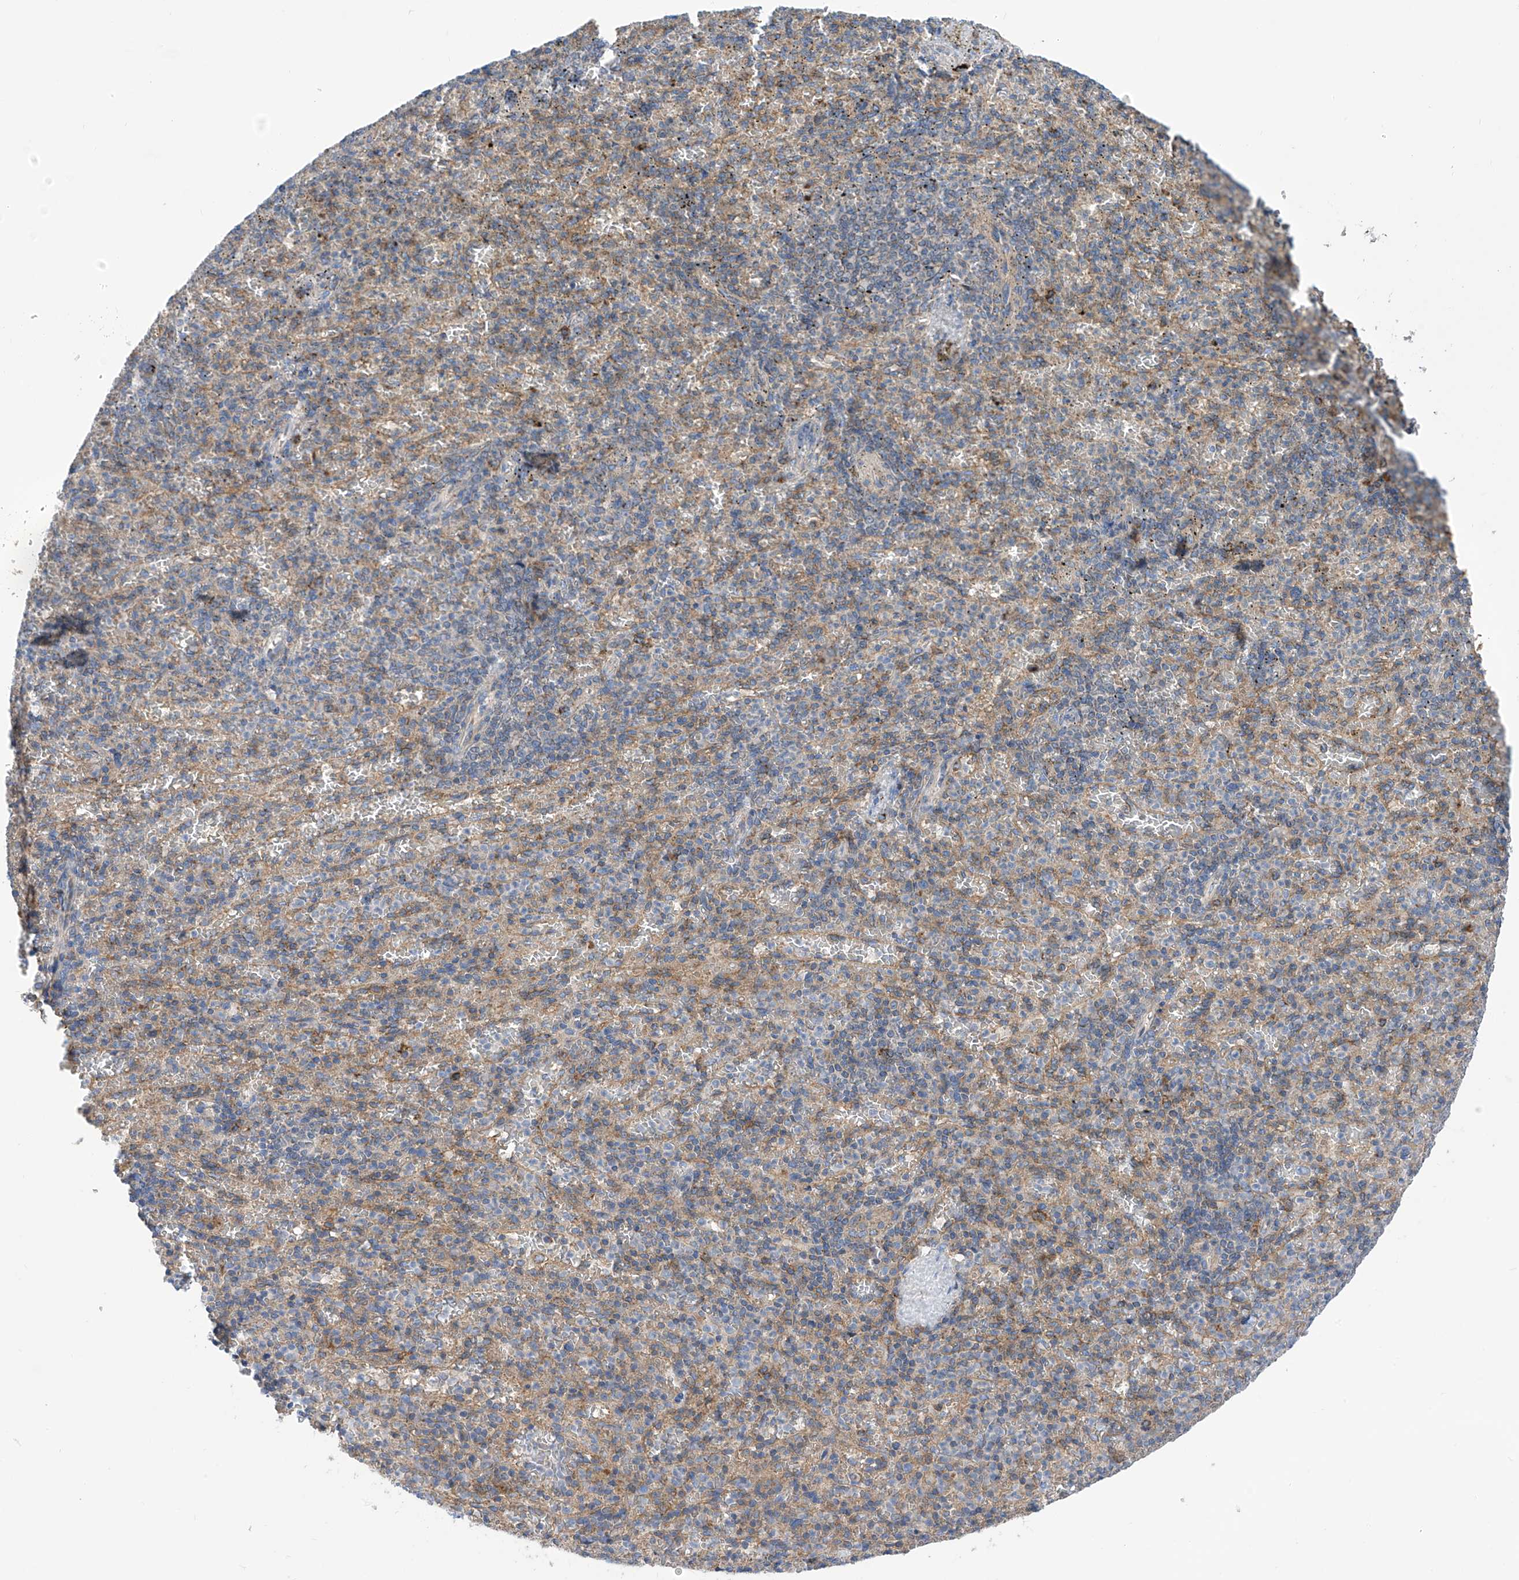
{"staining": {"intensity": "weak", "quantity": "25%-75%", "location": "cytoplasmic/membranous"}, "tissue": "spleen", "cell_type": "Cells in red pulp", "image_type": "normal", "snomed": [{"axis": "morphology", "description": "Normal tissue, NOS"}, {"axis": "topography", "description": "Spleen"}], "caption": "Immunohistochemistry (IHC) histopathology image of benign human spleen stained for a protein (brown), which demonstrates low levels of weak cytoplasmic/membranous positivity in about 25%-75% of cells in red pulp.", "gene": "P2RX7", "patient": {"sex": "female", "age": 74}}